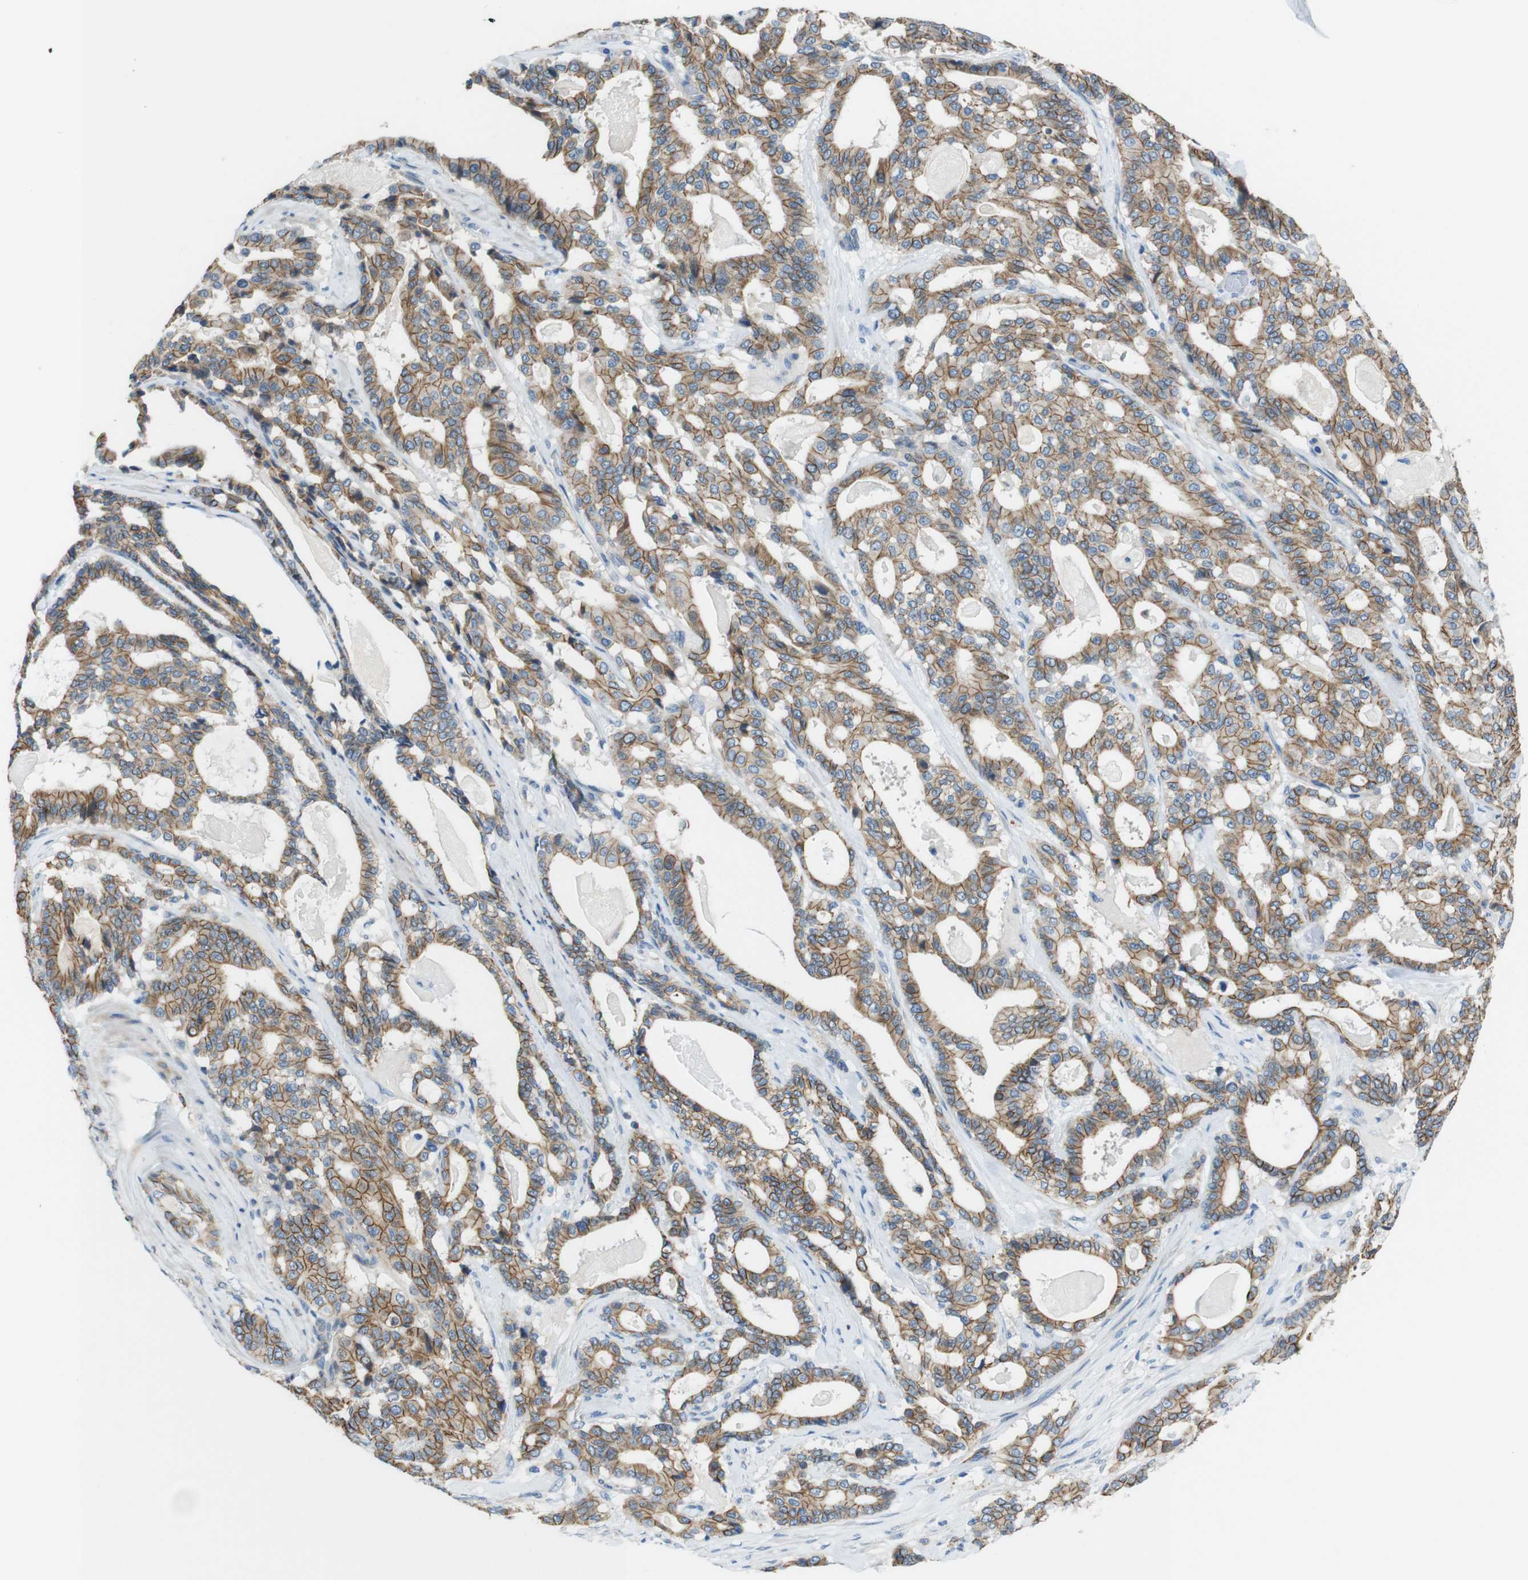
{"staining": {"intensity": "moderate", "quantity": ">75%", "location": "cytoplasmic/membranous"}, "tissue": "pancreatic cancer", "cell_type": "Tumor cells", "image_type": "cancer", "snomed": [{"axis": "morphology", "description": "Adenocarcinoma, NOS"}, {"axis": "topography", "description": "Pancreas"}], "caption": "About >75% of tumor cells in pancreatic cancer exhibit moderate cytoplasmic/membranous protein staining as visualized by brown immunohistochemical staining.", "gene": "CLMN", "patient": {"sex": "male", "age": 63}}